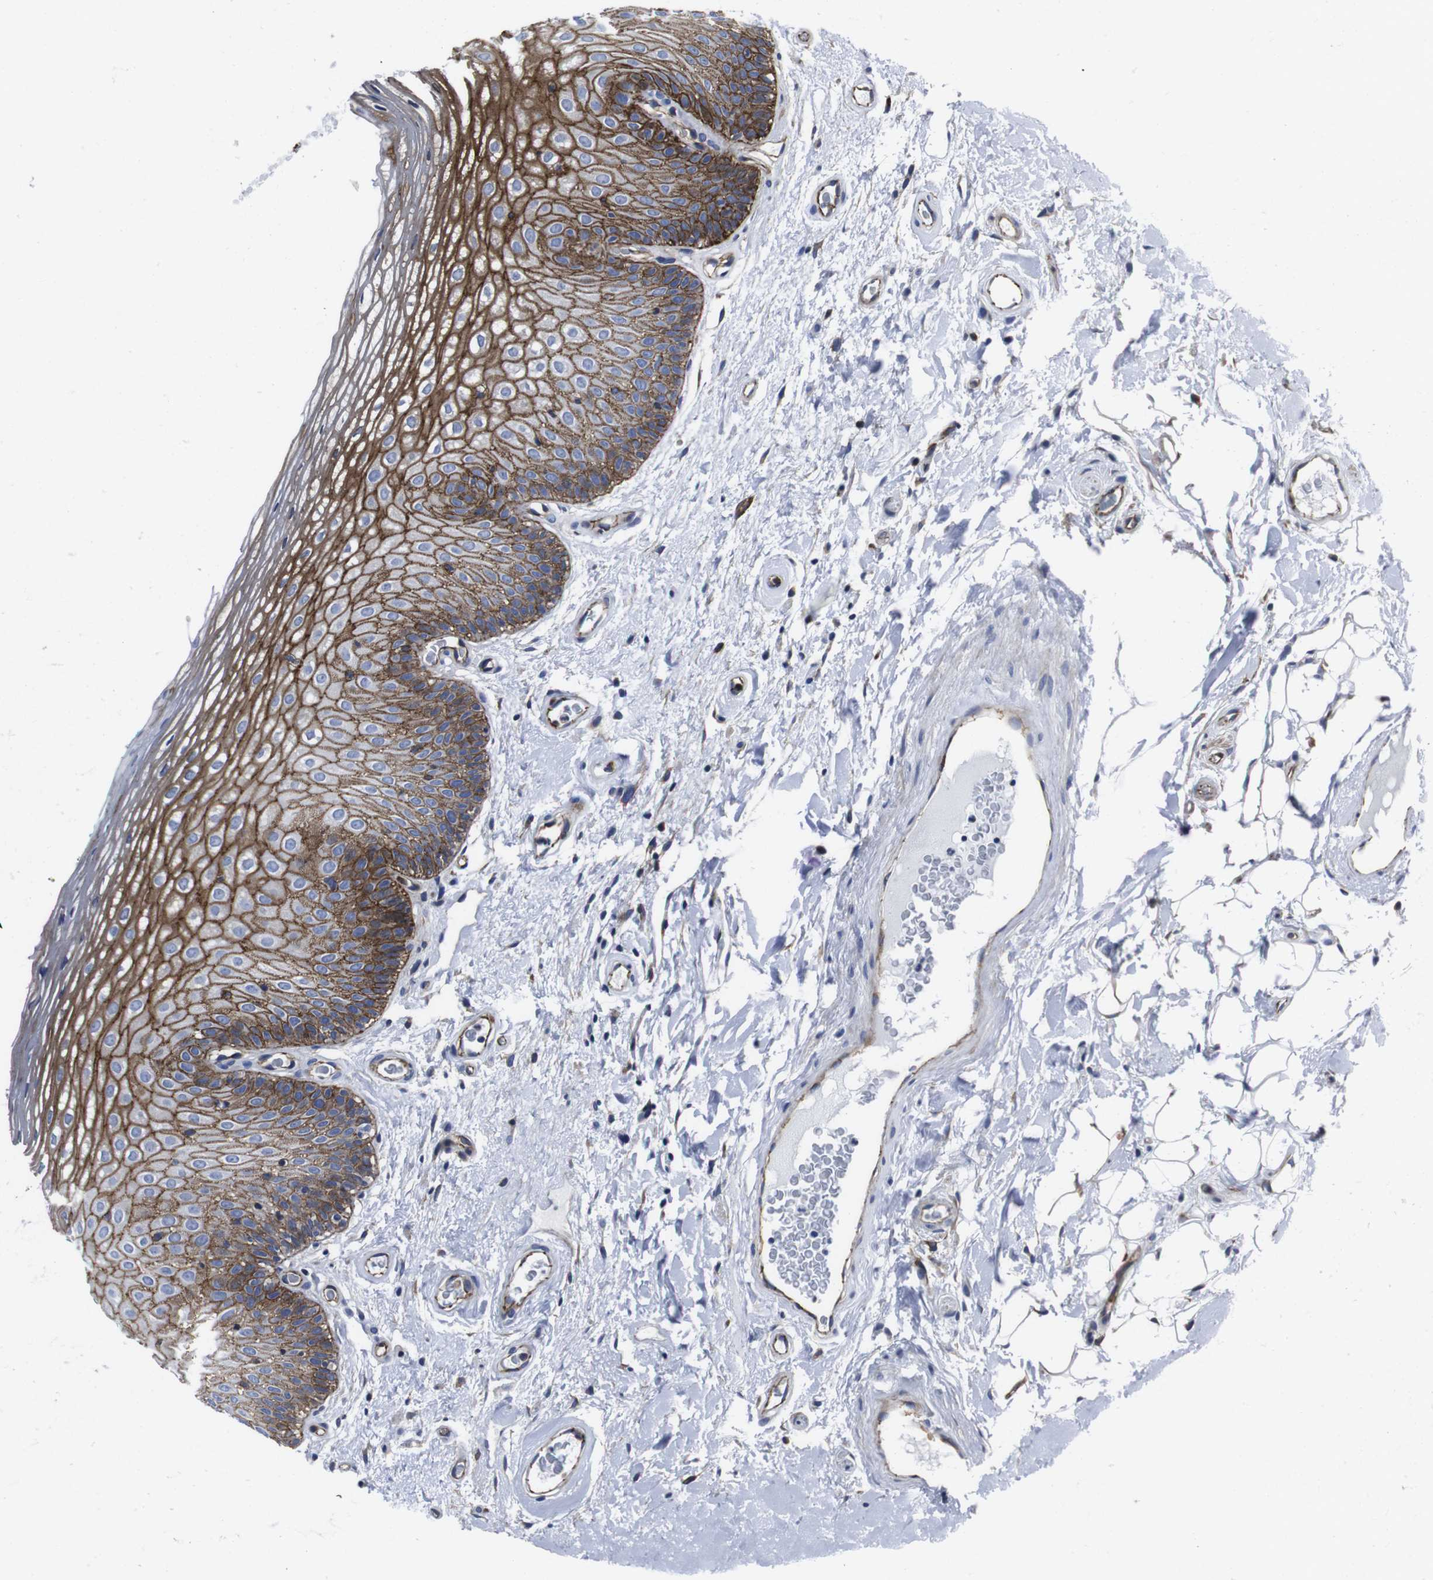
{"staining": {"intensity": "moderate", "quantity": ">75%", "location": "cytoplasmic/membranous"}, "tissue": "oral mucosa", "cell_type": "Squamous epithelial cells", "image_type": "normal", "snomed": [{"axis": "morphology", "description": "Normal tissue, NOS"}, {"axis": "morphology", "description": "Squamous cell carcinoma, NOS"}, {"axis": "topography", "description": "Skeletal muscle"}, {"axis": "topography", "description": "Oral tissue"}], "caption": "A histopathology image of oral mucosa stained for a protein exhibits moderate cytoplasmic/membranous brown staining in squamous epithelial cells. Nuclei are stained in blue.", "gene": "NUMB", "patient": {"sex": "male", "age": 71}}